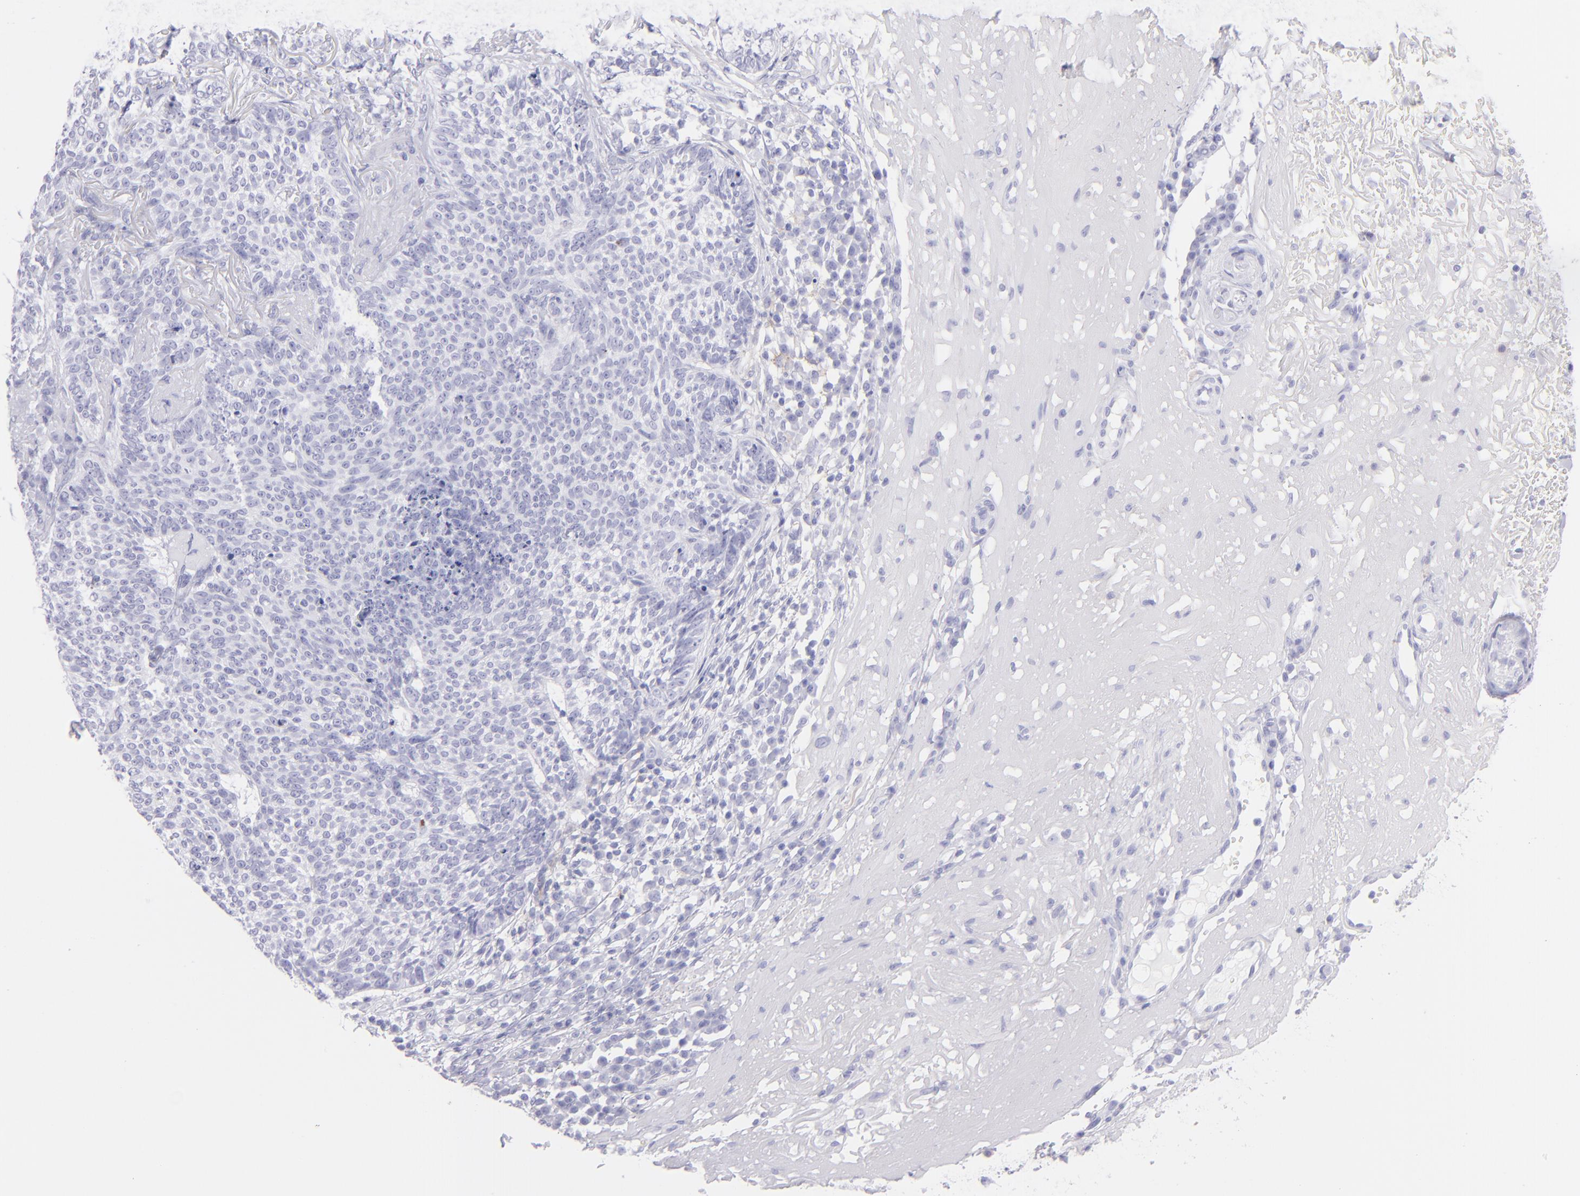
{"staining": {"intensity": "negative", "quantity": "none", "location": "none"}, "tissue": "skin cancer", "cell_type": "Tumor cells", "image_type": "cancer", "snomed": [{"axis": "morphology", "description": "Basal cell carcinoma"}, {"axis": "topography", "description": "Skin"}], "caption": "Tumor cells are negative for protein expression in human skin basal cell carcinoma. (Stains: DAB IHC with hematoxylin counter stain, Microscopy: brightfield microscopy at high magnification).", "gene": "CD72", "patient": {"sex": "female", "age": 89}}